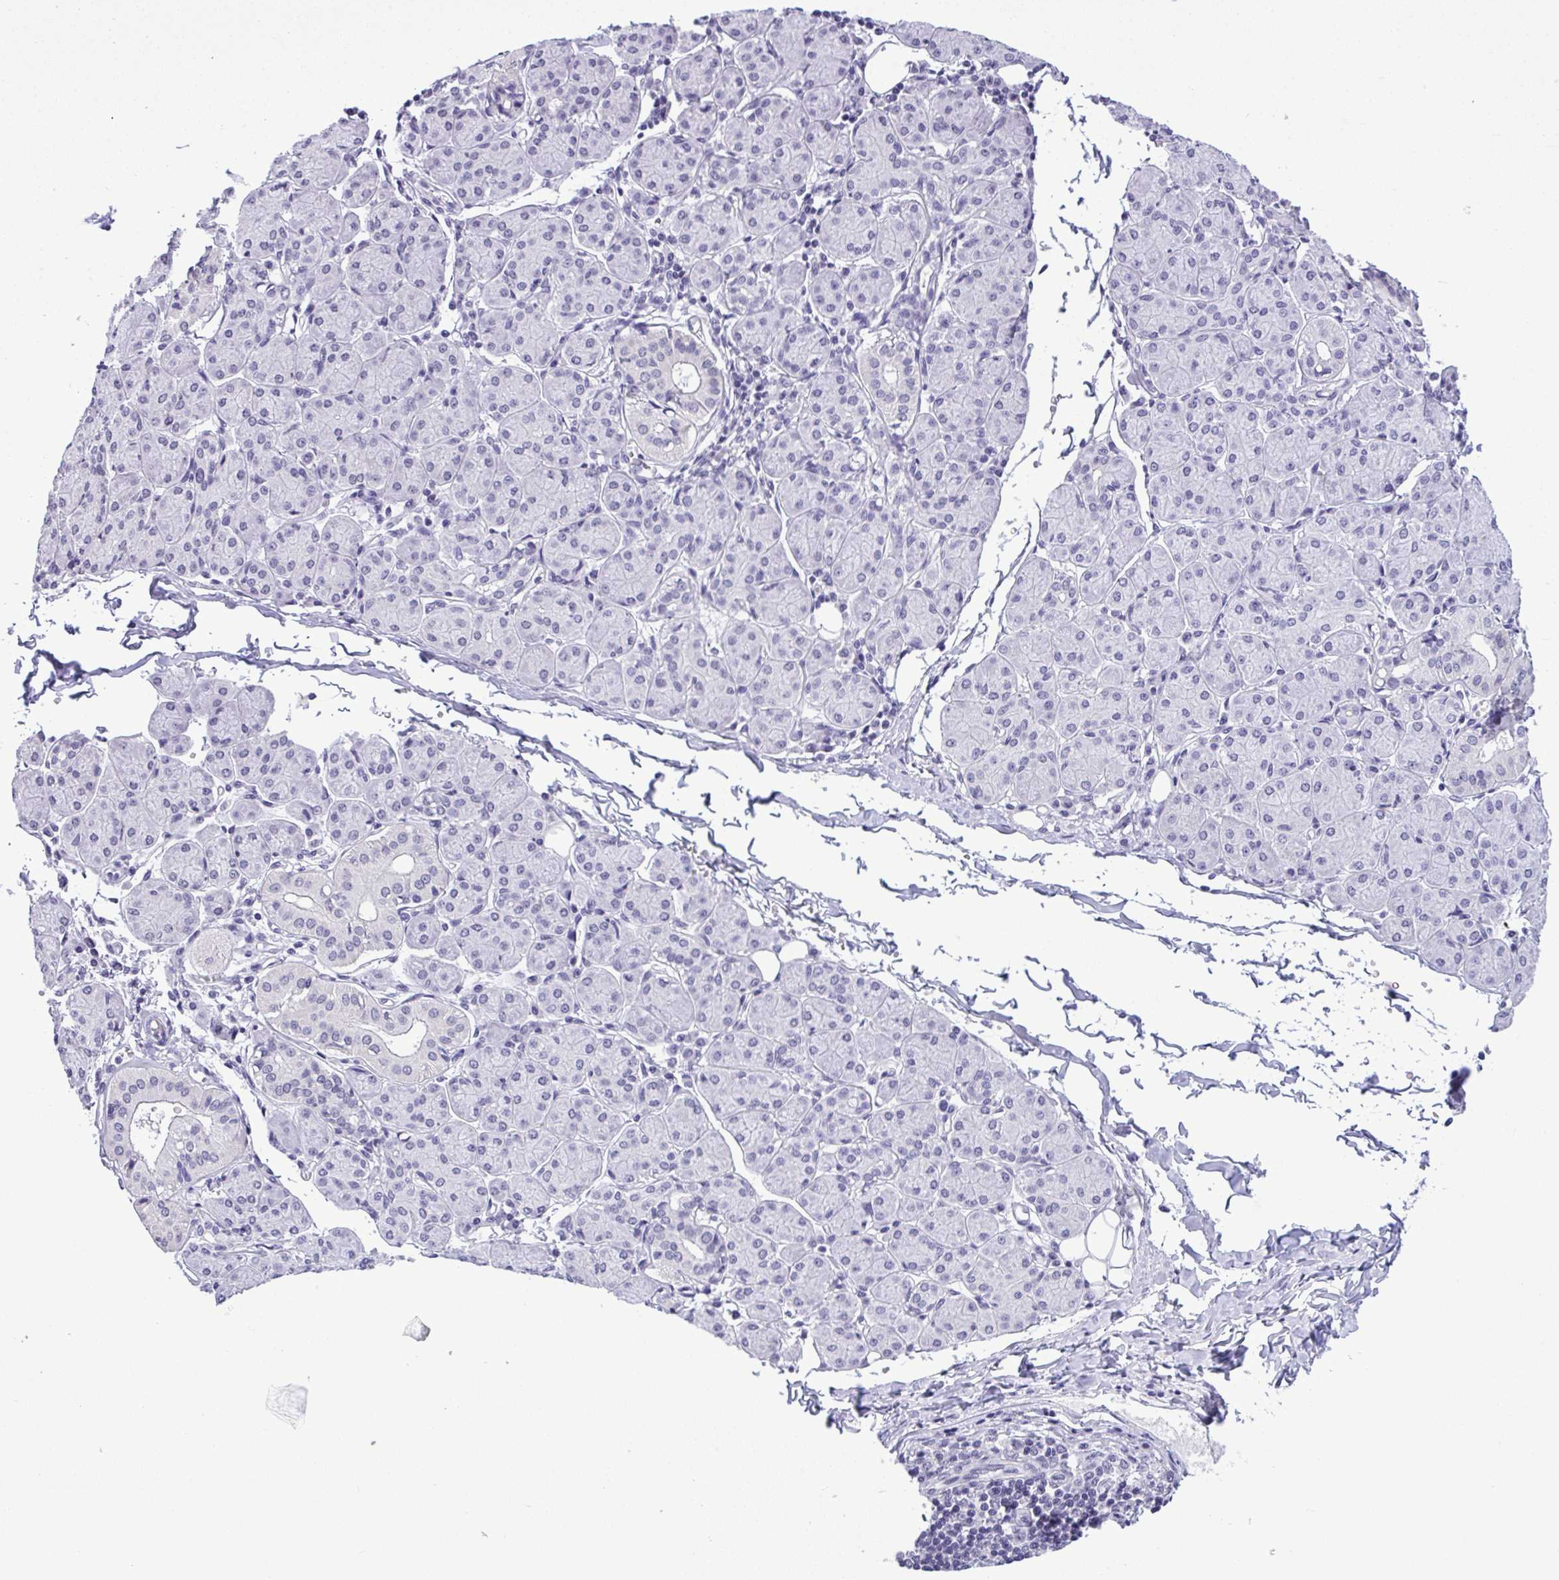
{"staining": {"intensity": "negative", "quantity": "none", "location": "none"}, "tissue": "salivary gland", "cell_type": "Glandular cells", "image_type": "normal", "snomed": [{"axis": "morphology", "description": "Normal tissue, NOS"}, {"axis": "morphology", "description": "Inflammation, NOS"}, {"axis": "topography", "description": "Lymph node"}, {"axis": "topography", "description": "Salivary gland"}], "caption": "Immunohistochemistry micrograph of unremarkable salivary gland: salivary gland stained with DAB displays no significant protein positivity in glandular cells.", "gene": "YBX2", "patient": {"sex": "male", "age": 3}}